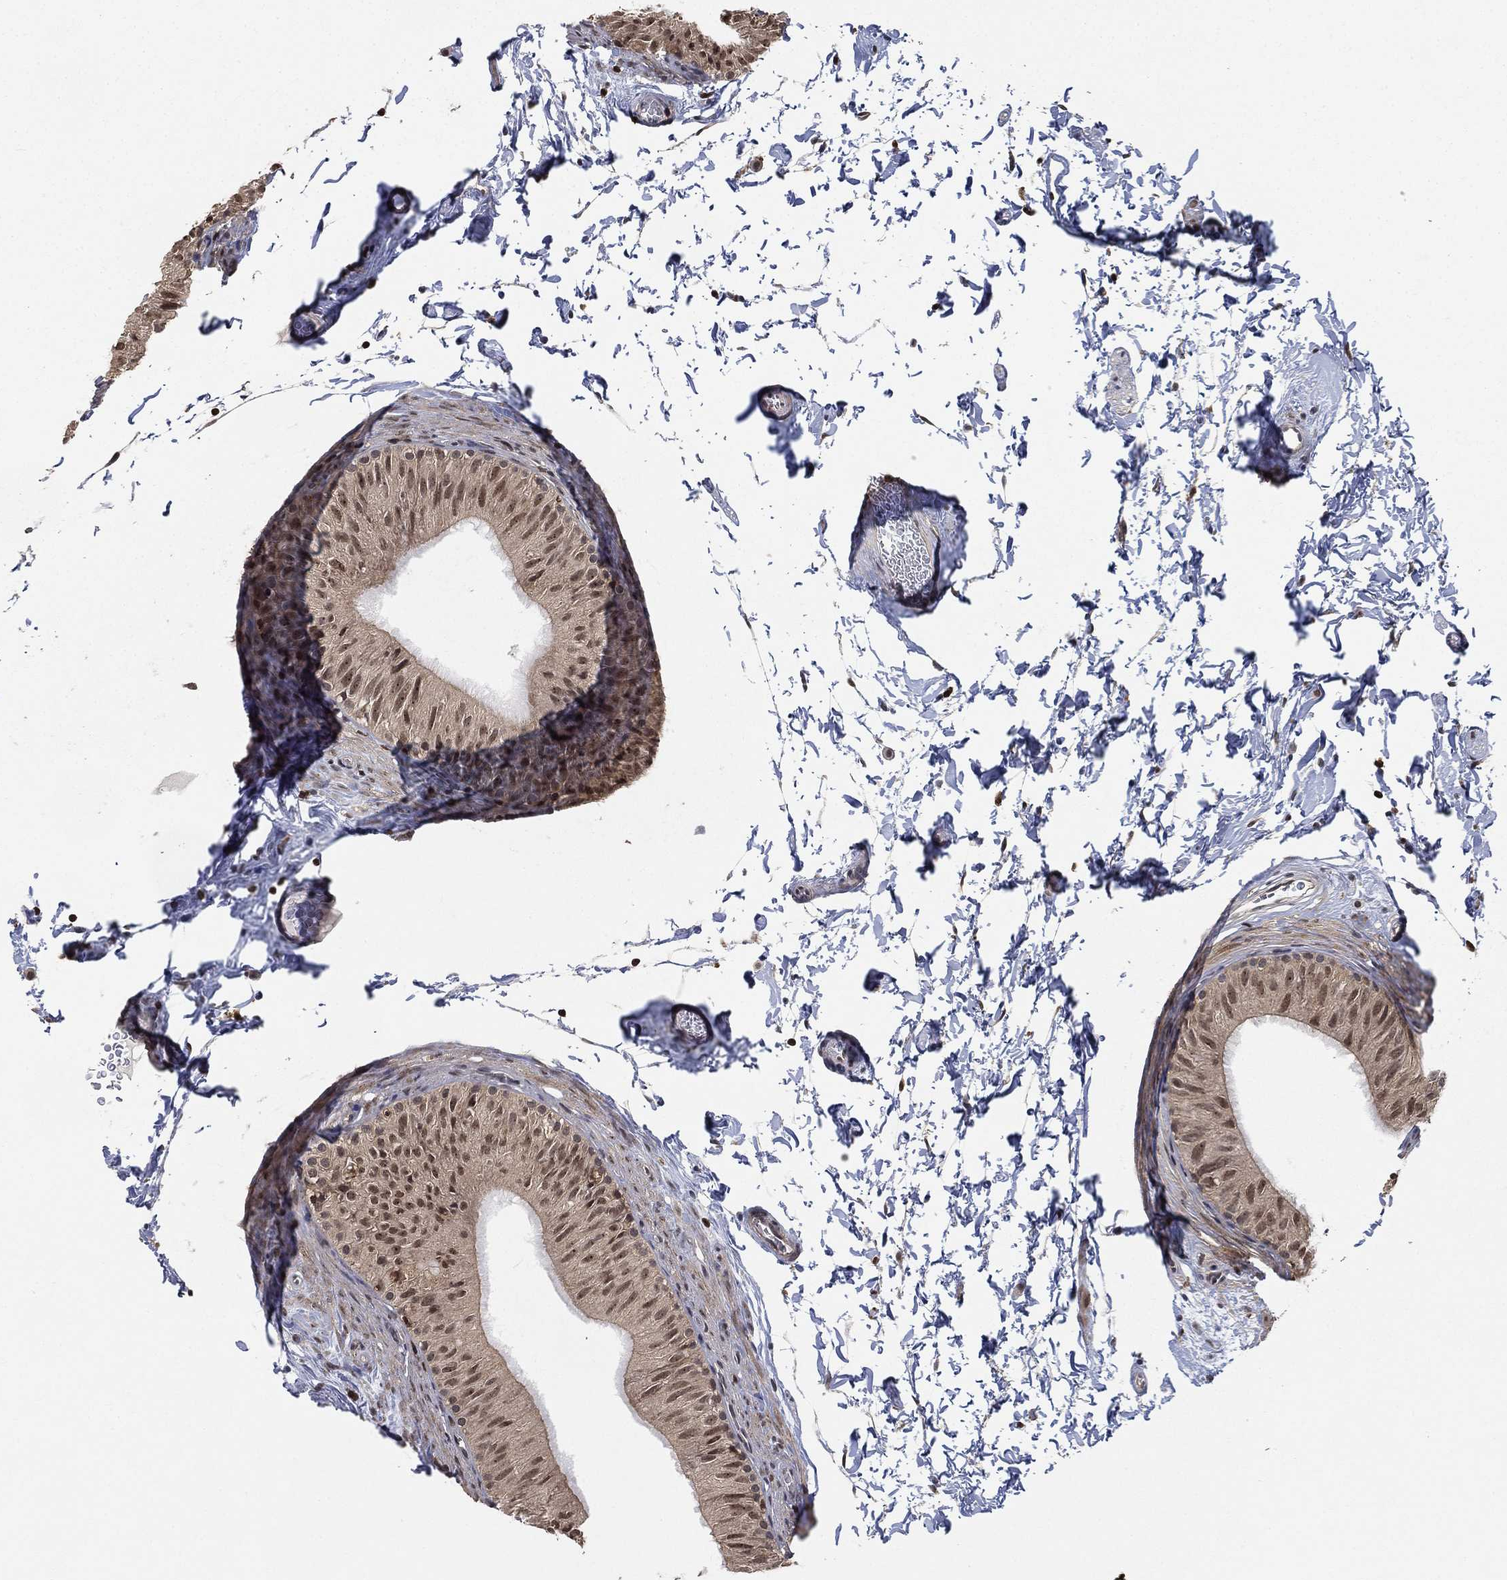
{"staining": {"intensity": "moderate", "quantity": "<25%", "location": "nuclear"}, "tissue": "epididymis", "cell_type": "Glandular cells", "image_type": "normal", "snomed": [{"axis": "morphology", "description": "Normal tissue, NOS"}, {"axis": "topography", "description": "Epididymis"}], "caption": "High-power microscopy captured an immunohistochemistry (IHC) image of benign epididymis, revealing moderate nuclear staining in approximately <25% of glandular cells.", "gene": "WDR26", "patient": {"sex": "male", "age": 34}}